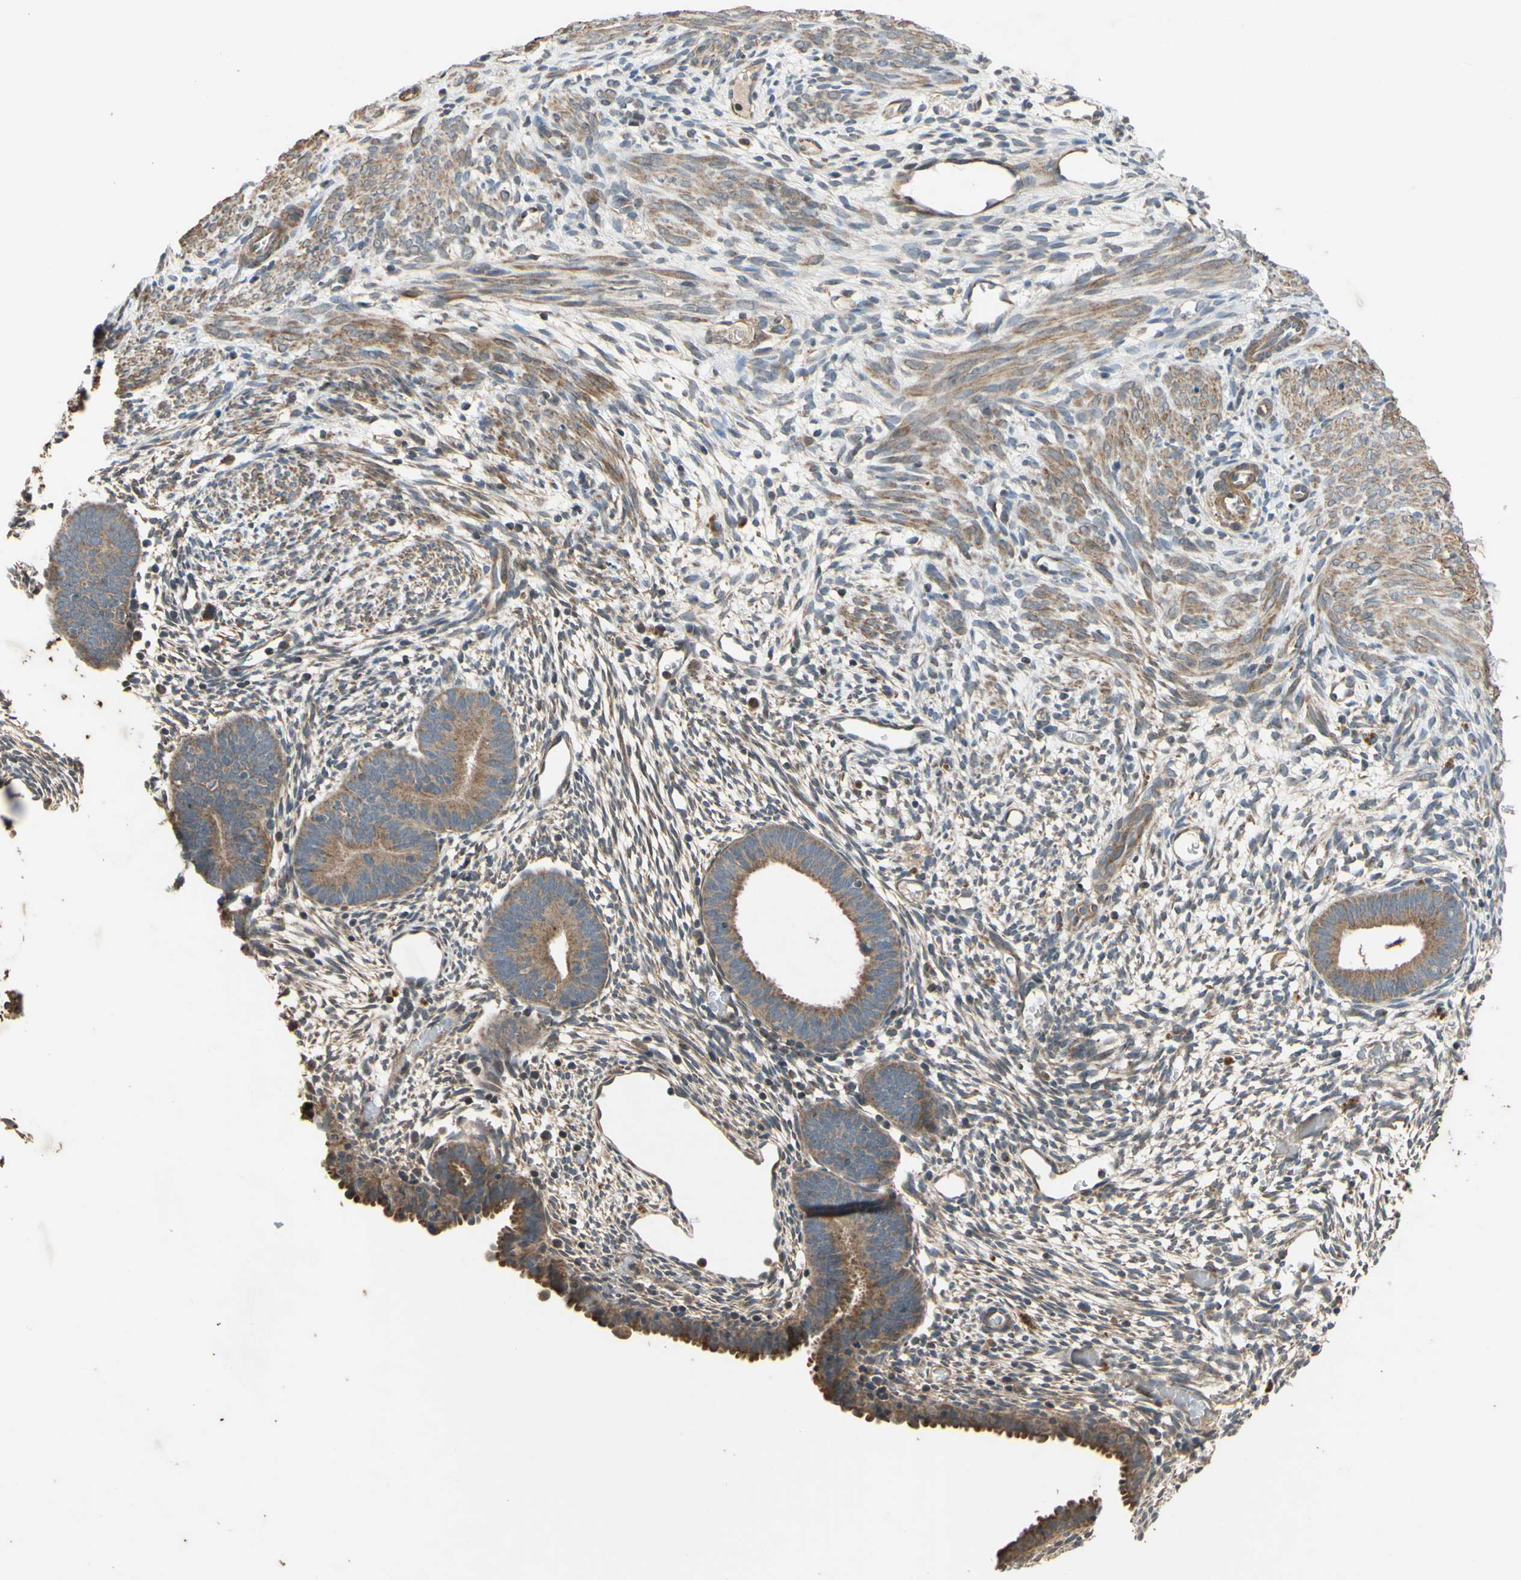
{"staining": {"intensity": "moderate", "quantity": "25%-75%", "location": "cytoplasmic/membranous"}, "tissue": "endometrium", "cell_type": "Cells in endometrial stroma", "image_type": "normal", "snomed": [{"axis": "morphology", "description": "Normal tissue, NOS"}, {"axis": "morphology", "description": "Atrophy, NOS"}, {"axis": "topography", "description": "Uterus"}, {"axis": "topography", "description": "Endometrium"}], "caption": "A high-resolution photomicrograph shows IHC staining of unremarkable endometrium, which displays moderate cytoplasmic/membranous expression in about 25%-75% of cells in endometrial stroma.", "gene": "PARD6A", "patient": {"sex": "female", "age": 68}}